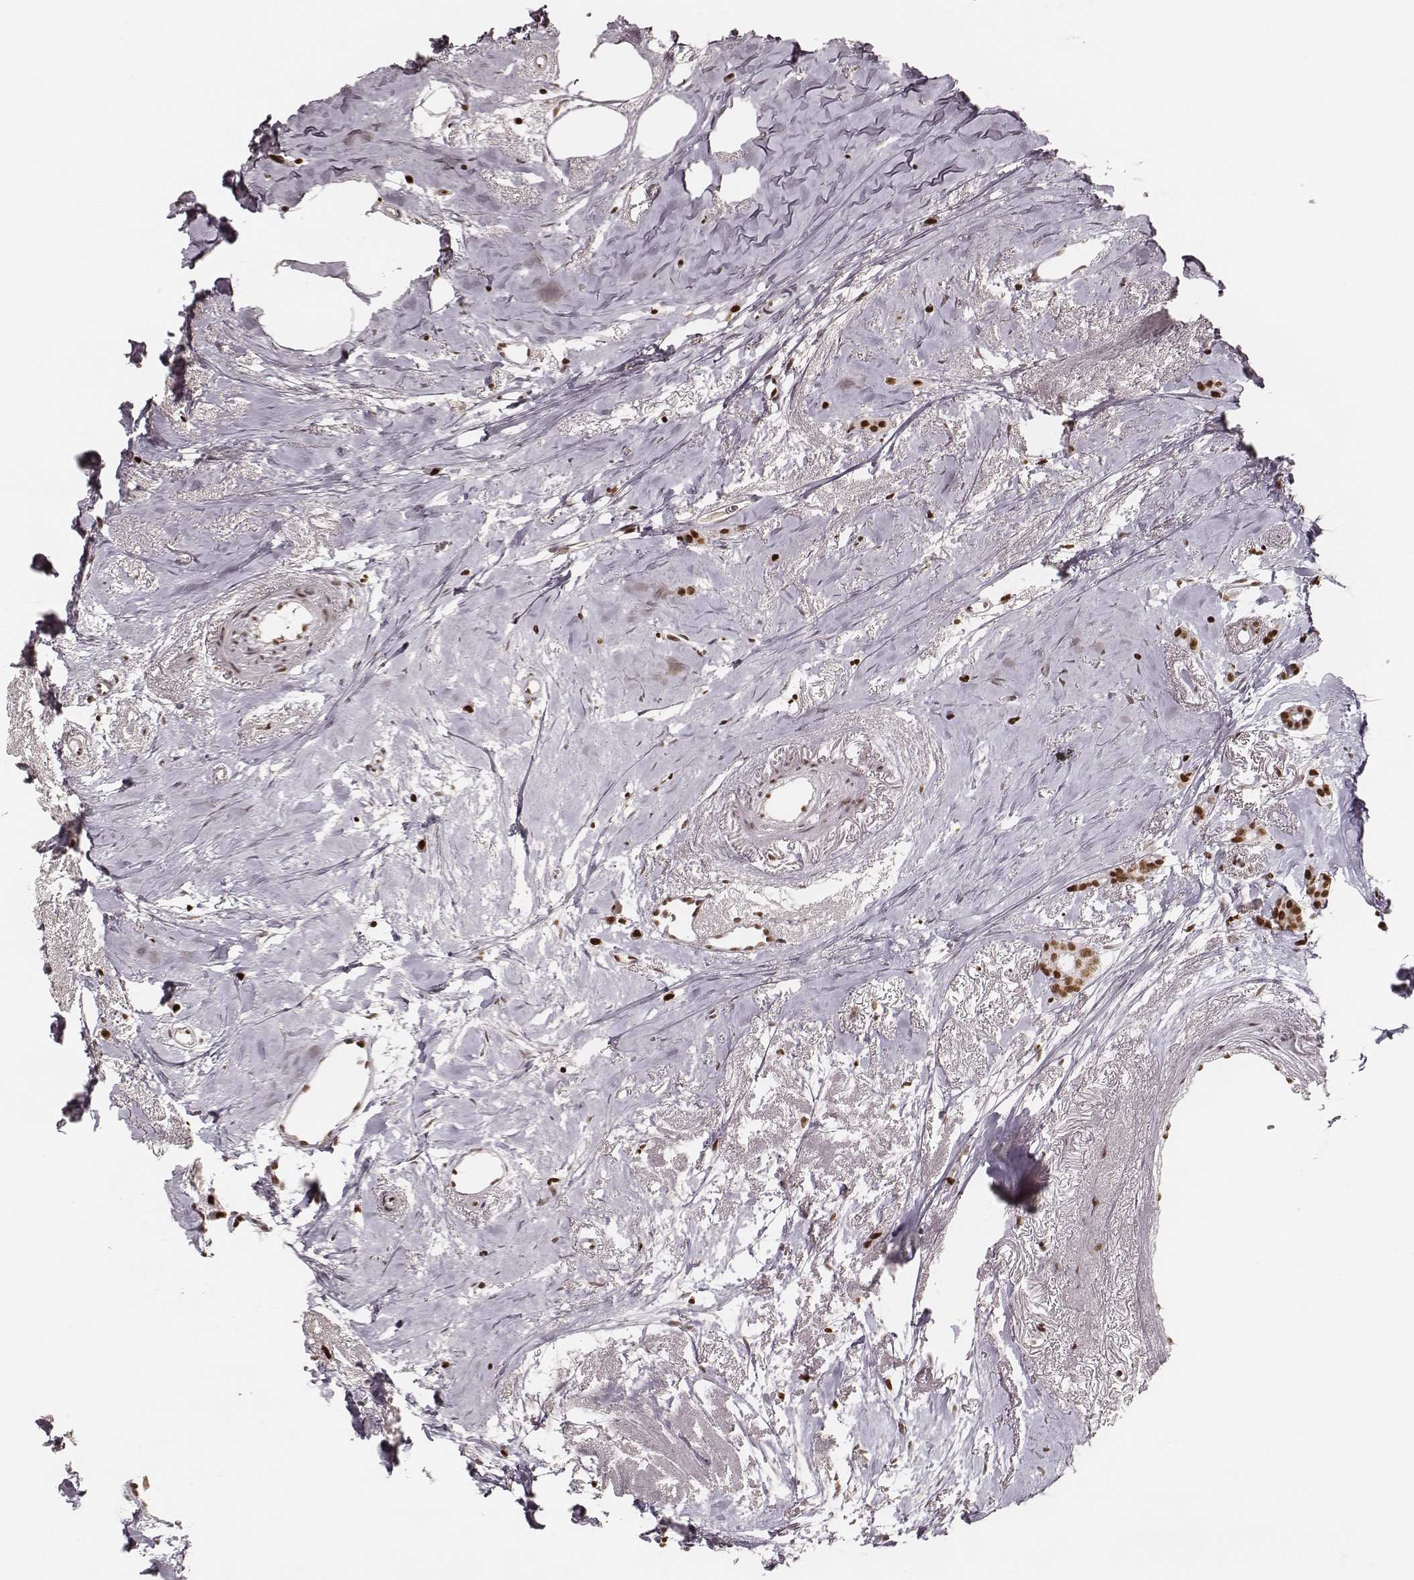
{"staining": {"intensity": "strong", "quantity": ">75%", "location": "nuclear"}, "tissue": "breast cancer", "cell_type": "Tumor cells", "image_type": "cancer", "snomed": [{"axis": "morphology", "description": "Duct carcinoma"}, {"axis": "topography", "description": "Breast"}], "caption": "Breast cancer (invasive ductal carcinoma) was stained to show a protein in brown. There is high levels of strong nuclear staining in about >75% of tumor cells.", "gene": "PARP1", "patient": {"sex": "female", "age": 40}}